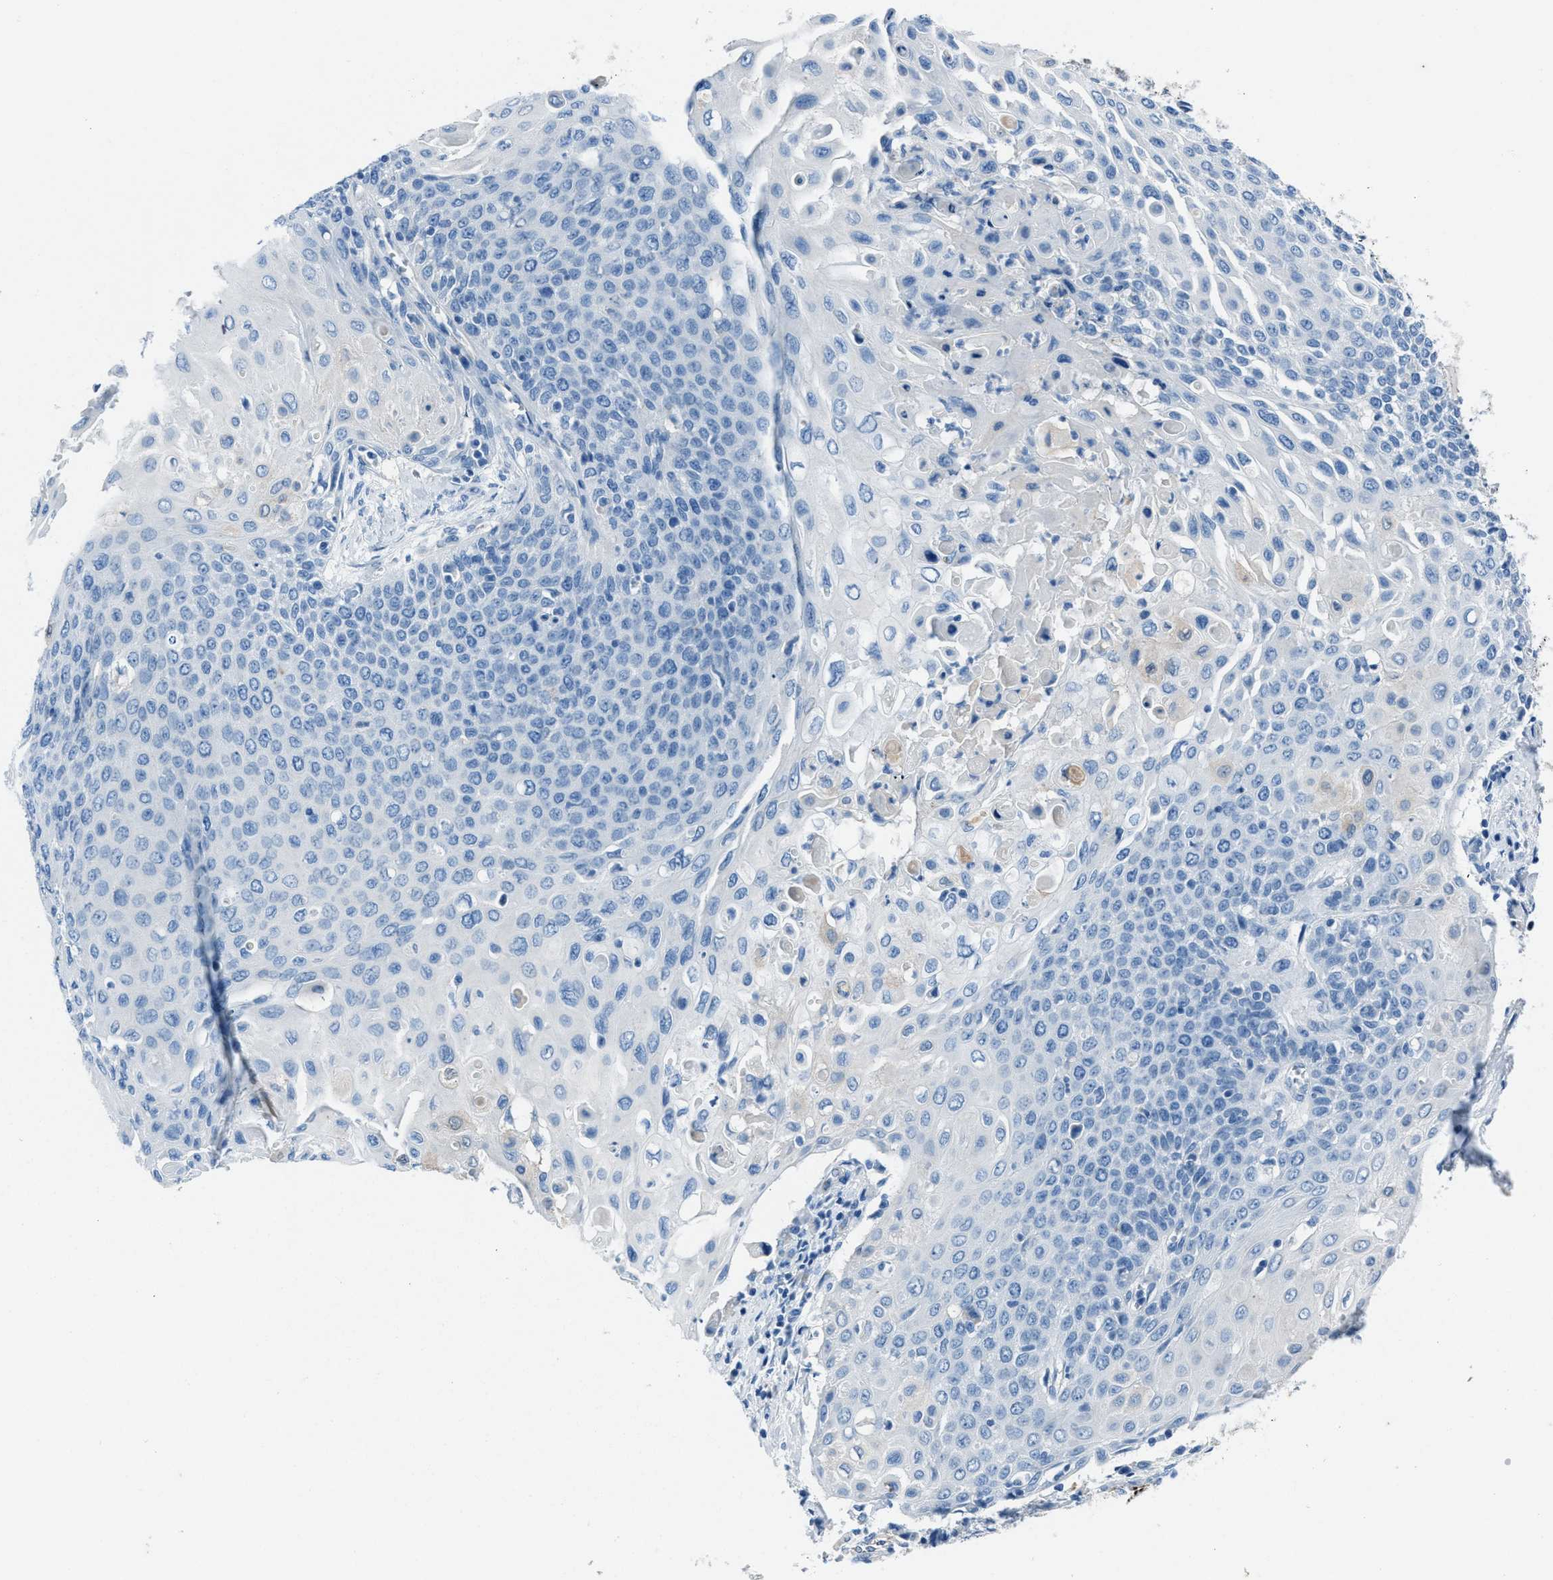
{"staining": {"intensity": "negative", "quantity": "none", "location": "none"}, "tissue": "cervical cancer", "cell_type": "Tumor cells", "image_type": "cancer", "snomed": [{"axis": "morphology", "description": "Squamous cell carcinoma, NOS"}, {"axis": "topography", "description": "Cervix"}], "caption": "The photomicrograph reveals no significant positivity in tumor cells of cervical squamous cell carcinoma.", "gene": "AMACR", "patient": {"sex": "female", "age": 39}}